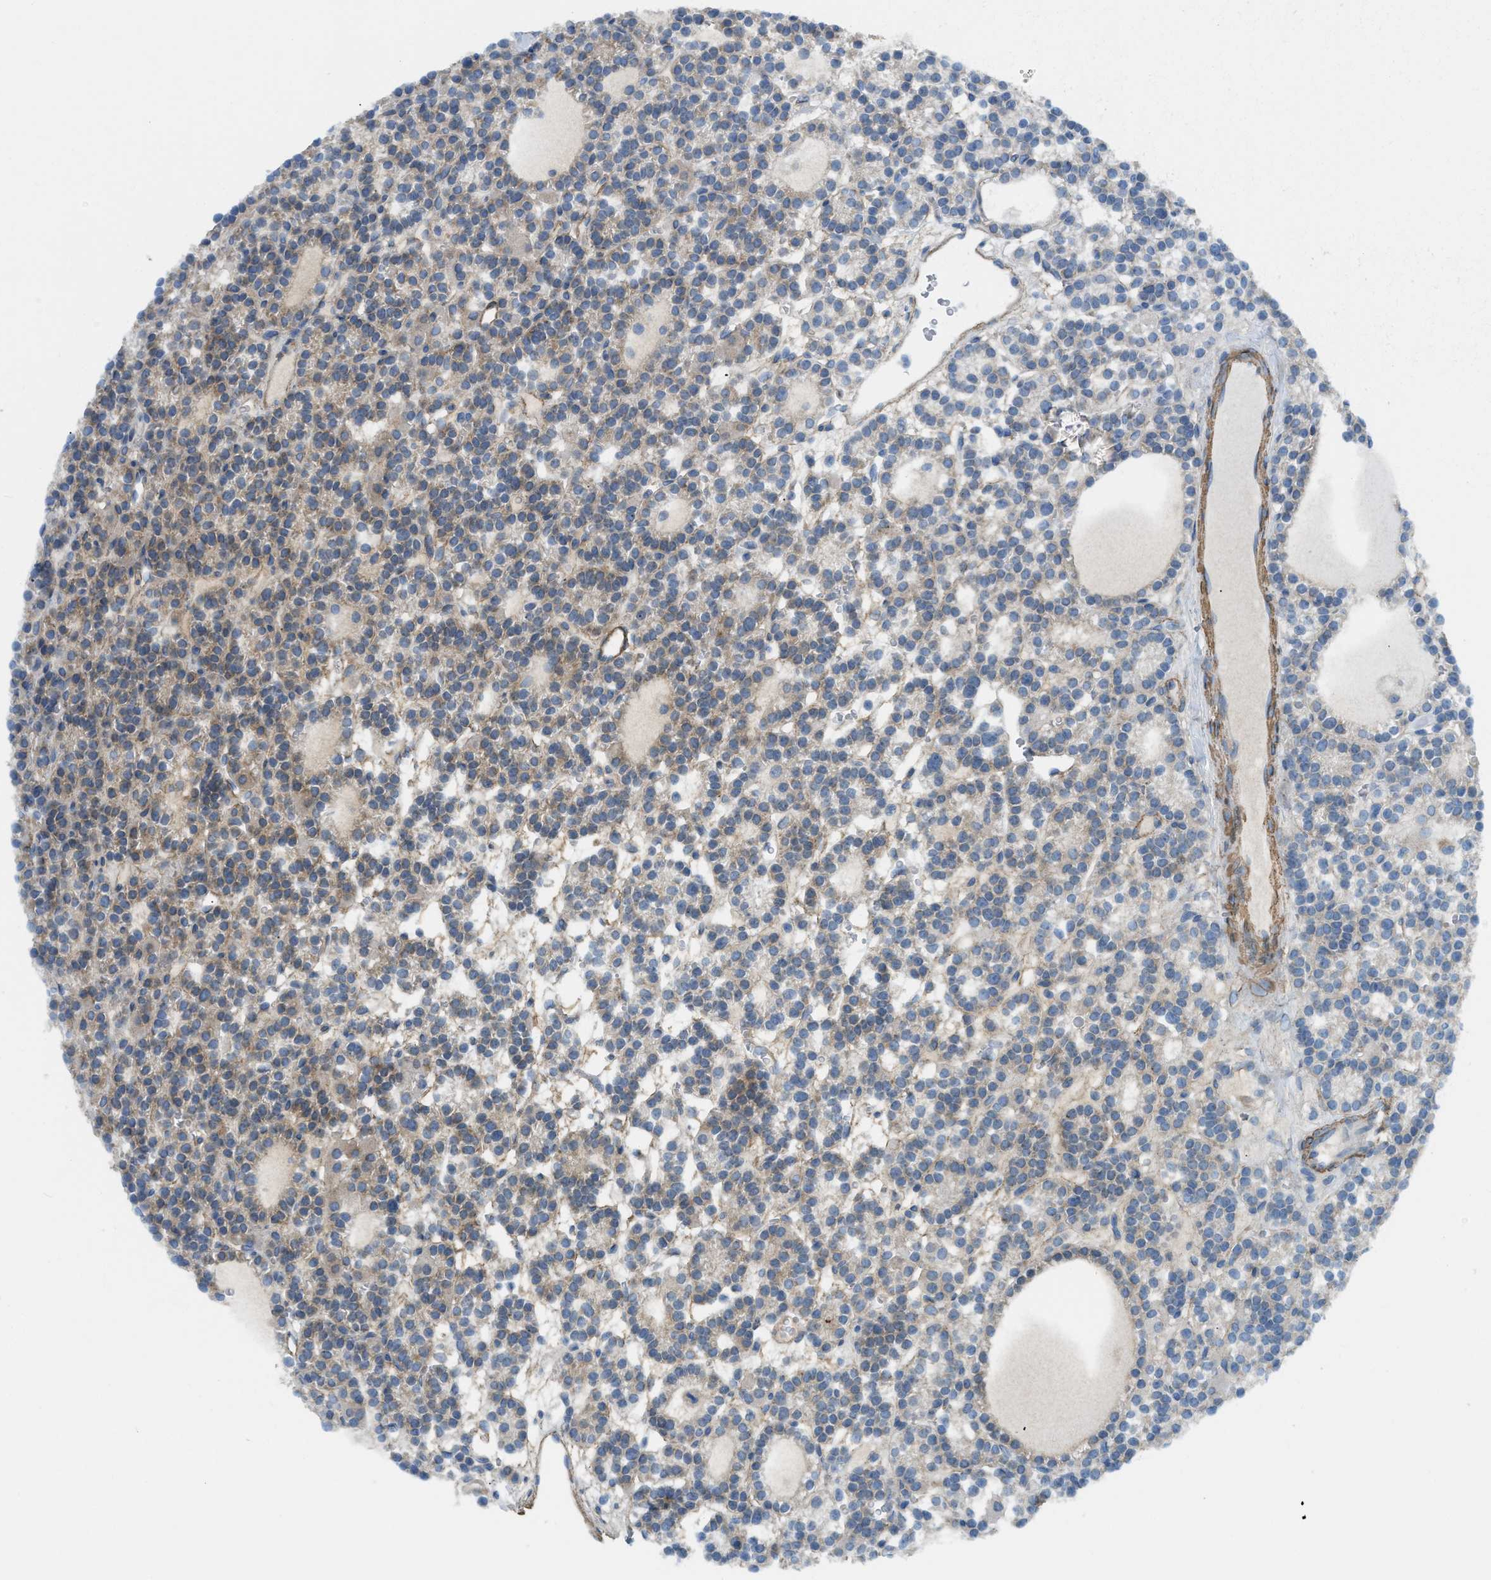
{"staining": {"intensity": "moderate", "quantity": "25%-75%", "location": "cytoplasmic/membranous"}, "tissue": "parathyroid gland", "cell_type": "Glandular cells", "image_type": "normal", "snomed": [{"axis": "morphology", "description": "Normal tissue, NOS"}, {"axis": "morphology", "description": "Adenoma, NOS"}, {"axis": "topography", "description": "Parathyroid gland"}], "caption": "Moderate cytoplasmic/membranous positivity for a protein is appreciated in about 25%-75% of glandular cells of unremarkable parathyroid gland using IHC.", "gene": "BMPR1A", "patient": {"sex": "female", "age": 58}}